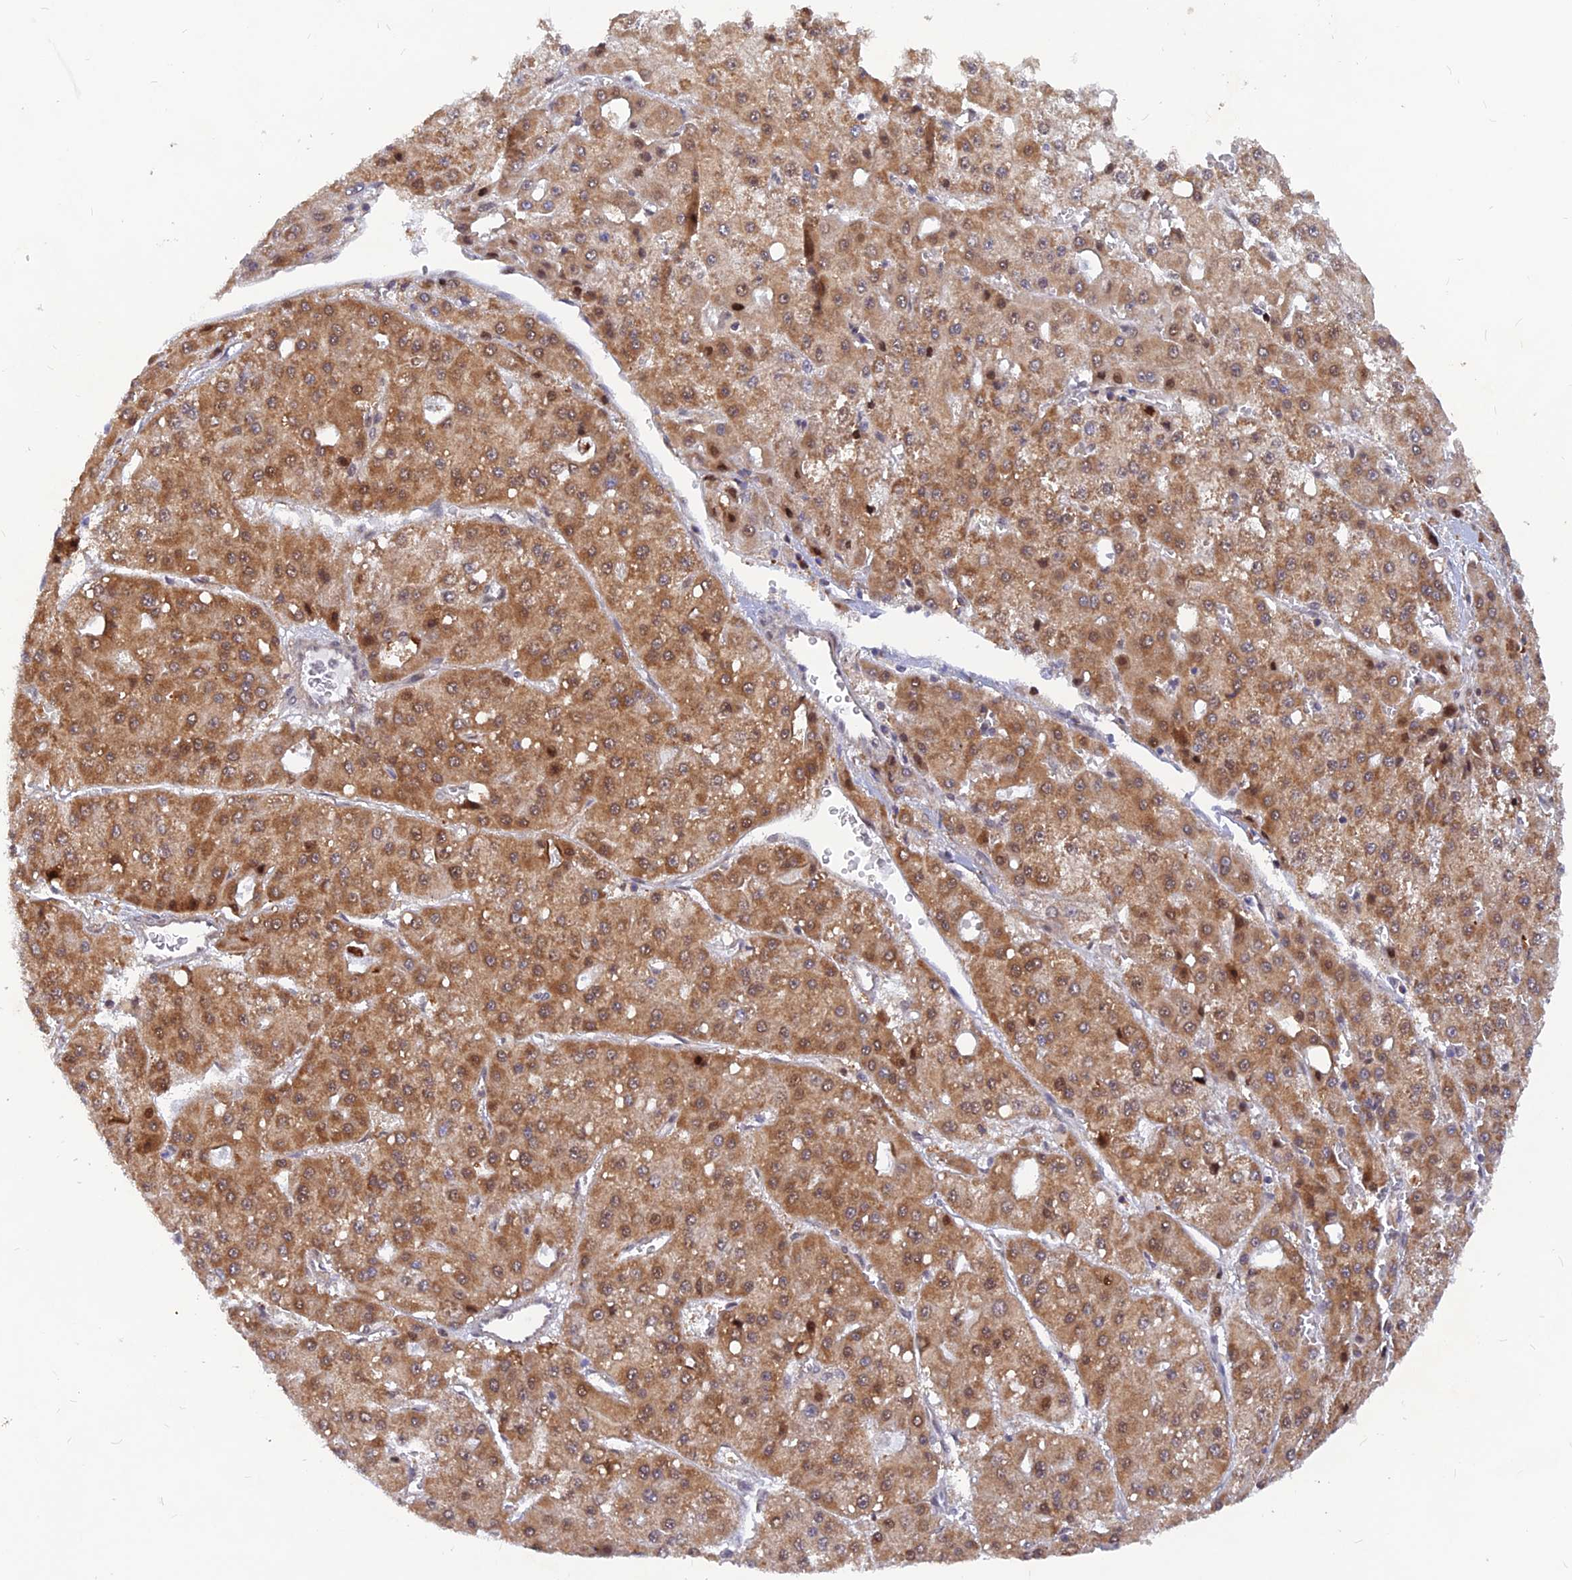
{"staining": {"intensity": "moderate", "quantity": ">75%", "location": "cytoplasmic/membranous,nuclear"}, "tissue": "liver cancer", "cell_type": "Tumor cells", "image_type": "cancer", "snomed": [{"axis": "morphology", "description": "Carcinoma, Hepatocellular, NOS"}, {"axis": "topography", "description": "Liver"}], "caption": "Brown immunohistochemical staining in human liver hepatocellular carcinoma exhibits moderate cytoplasmic/membranous and nuclear positivity in about >75% of tumor cells.", "gene": "DNAJC16", "patient": {"sex": "male", "age": 47}}